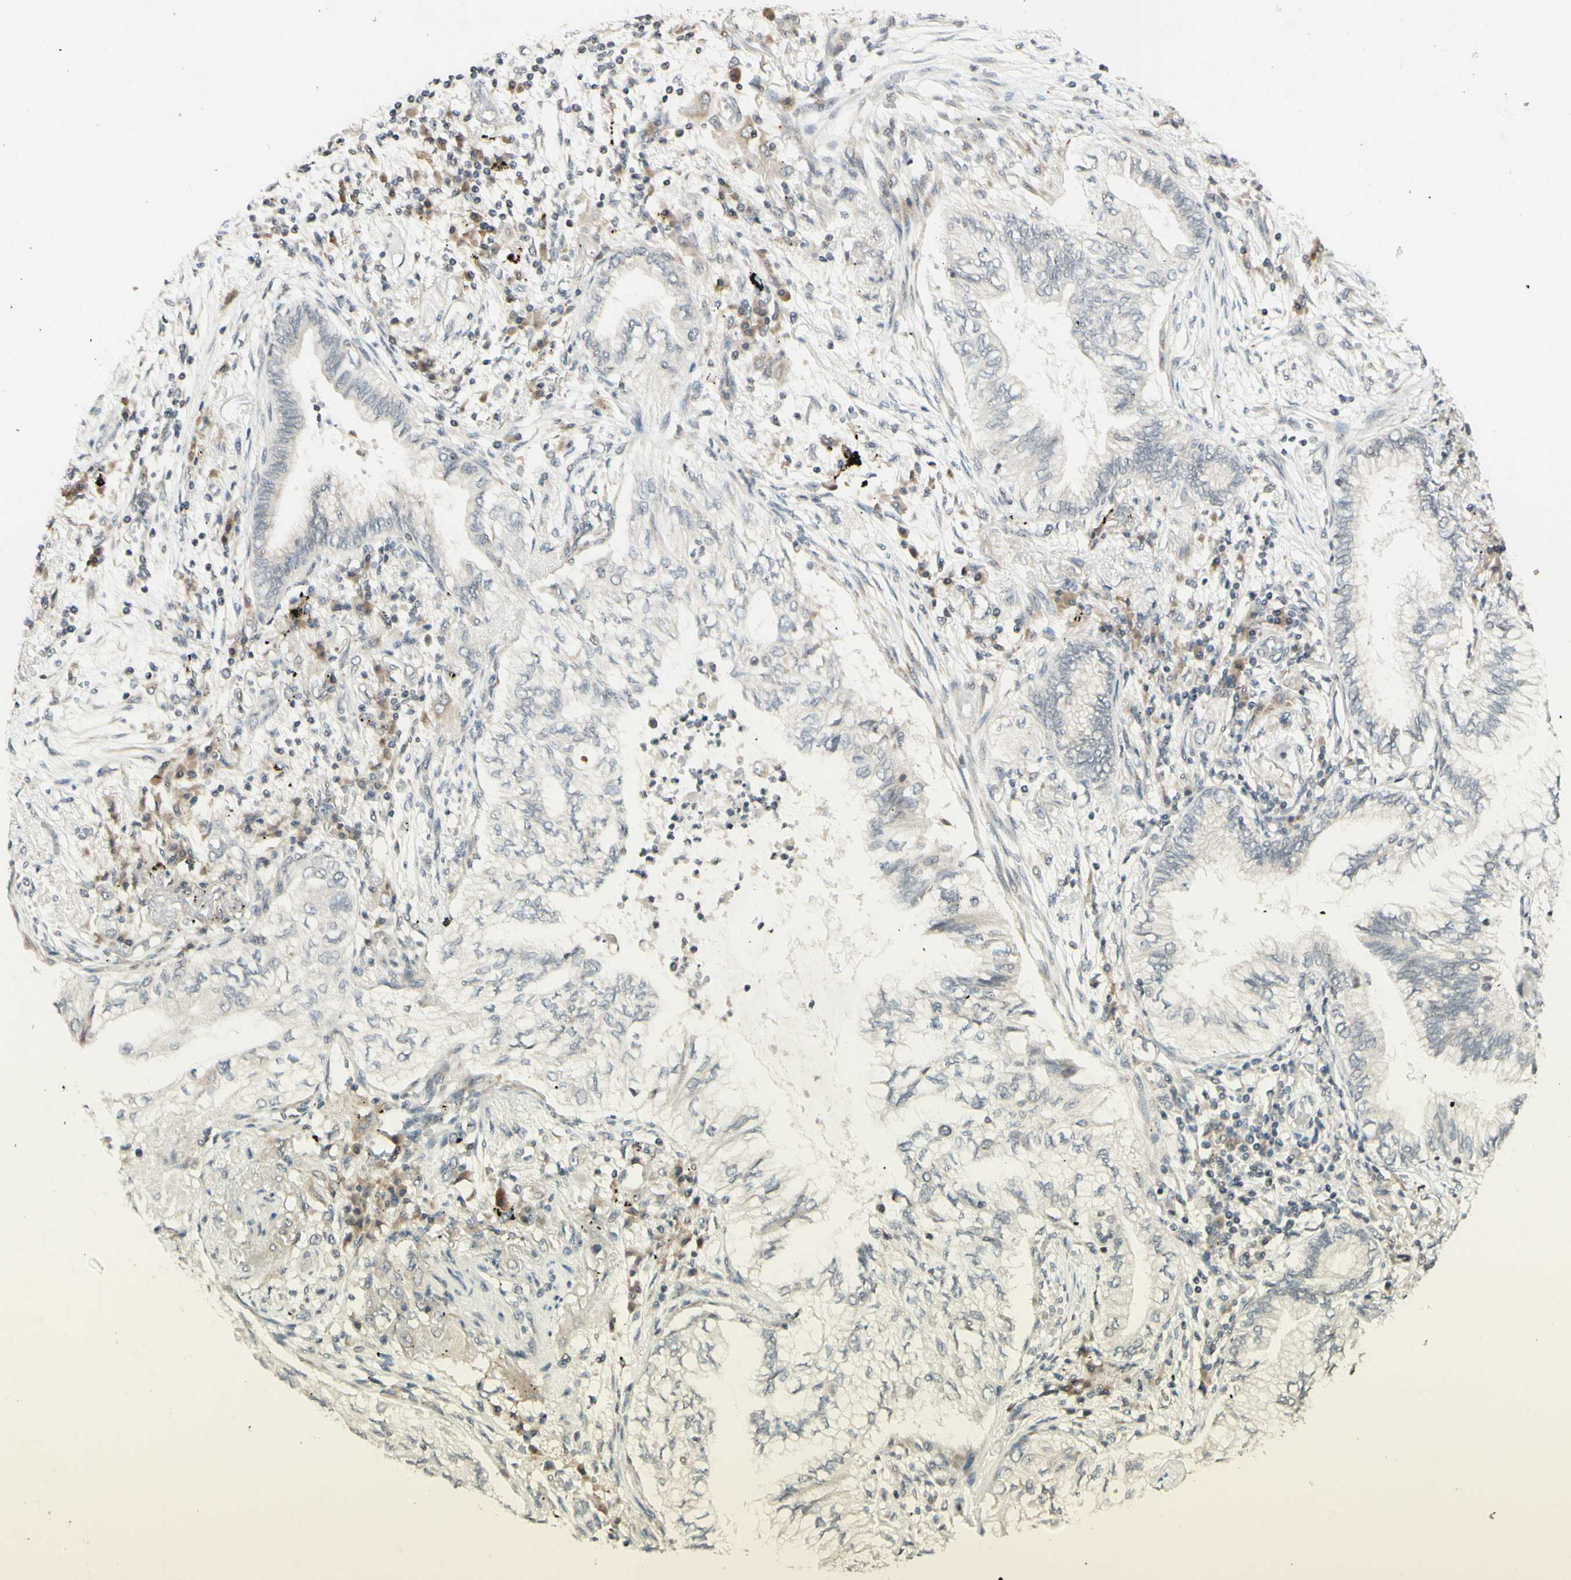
{"staining": {"intensity": "negative", "quantity": "none", "location": "none"}, "tissue": "lung cancer", "cell_type": "Tumor cells", "image_type": "cancer", "snomed": [{"axis": "morphology", "description": "Normal tissue, NOS"}, {"axis": "morphology", "description": "Adenocarcinoma, NOS"}, {"axis": "topography", "description": "Bronchus"}, {"axis": "topography", "description": "Lung"}], "caption": "Lung adenocarcinoma was stained to show a protein in brown. There is no significant staining in tumor cells. (Stains: DAB immunohistochemistry (IHC) with hematoxylin counter stain, Microscopy: brightfield microscopy at high magnification).", "gene": "ZW10", "patient": {"sex": "female", "age": 70}}